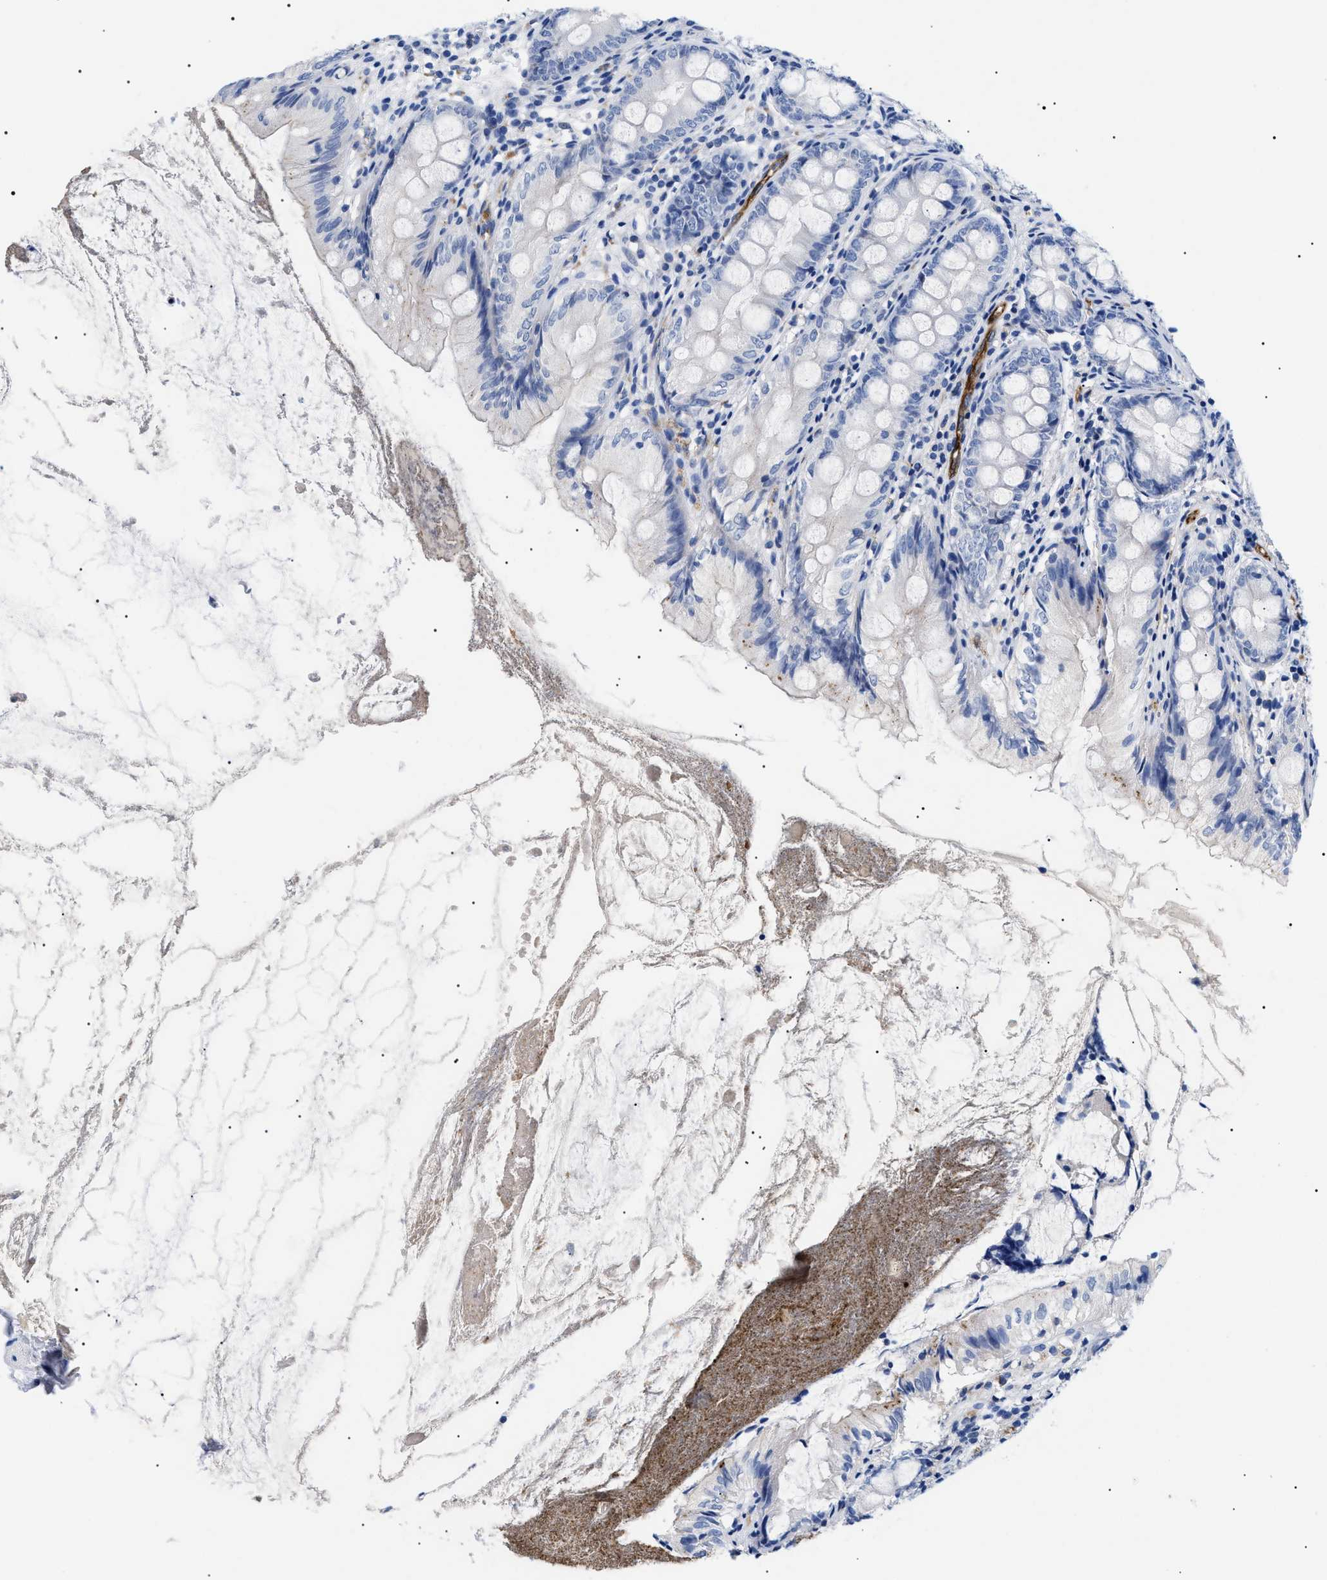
{"staining": {"intensity": "negative", "quantity": "none", "location": "none"}, "tissue": "appendix", "cell_type": "Glandular cells", "image_type": "normal", "snomed": [{"axis": "morphology", "description": "Normal tissue, NOS"}, {"axis": "topography", "description": "Appendix"}], "caption": "IHC histopathology image of benign appendix: human appendix stained with DAB displays no significant protein expression in glandular cells.", "gene": "ACKR1", "patient": {"sex": "female", "age": 77}}